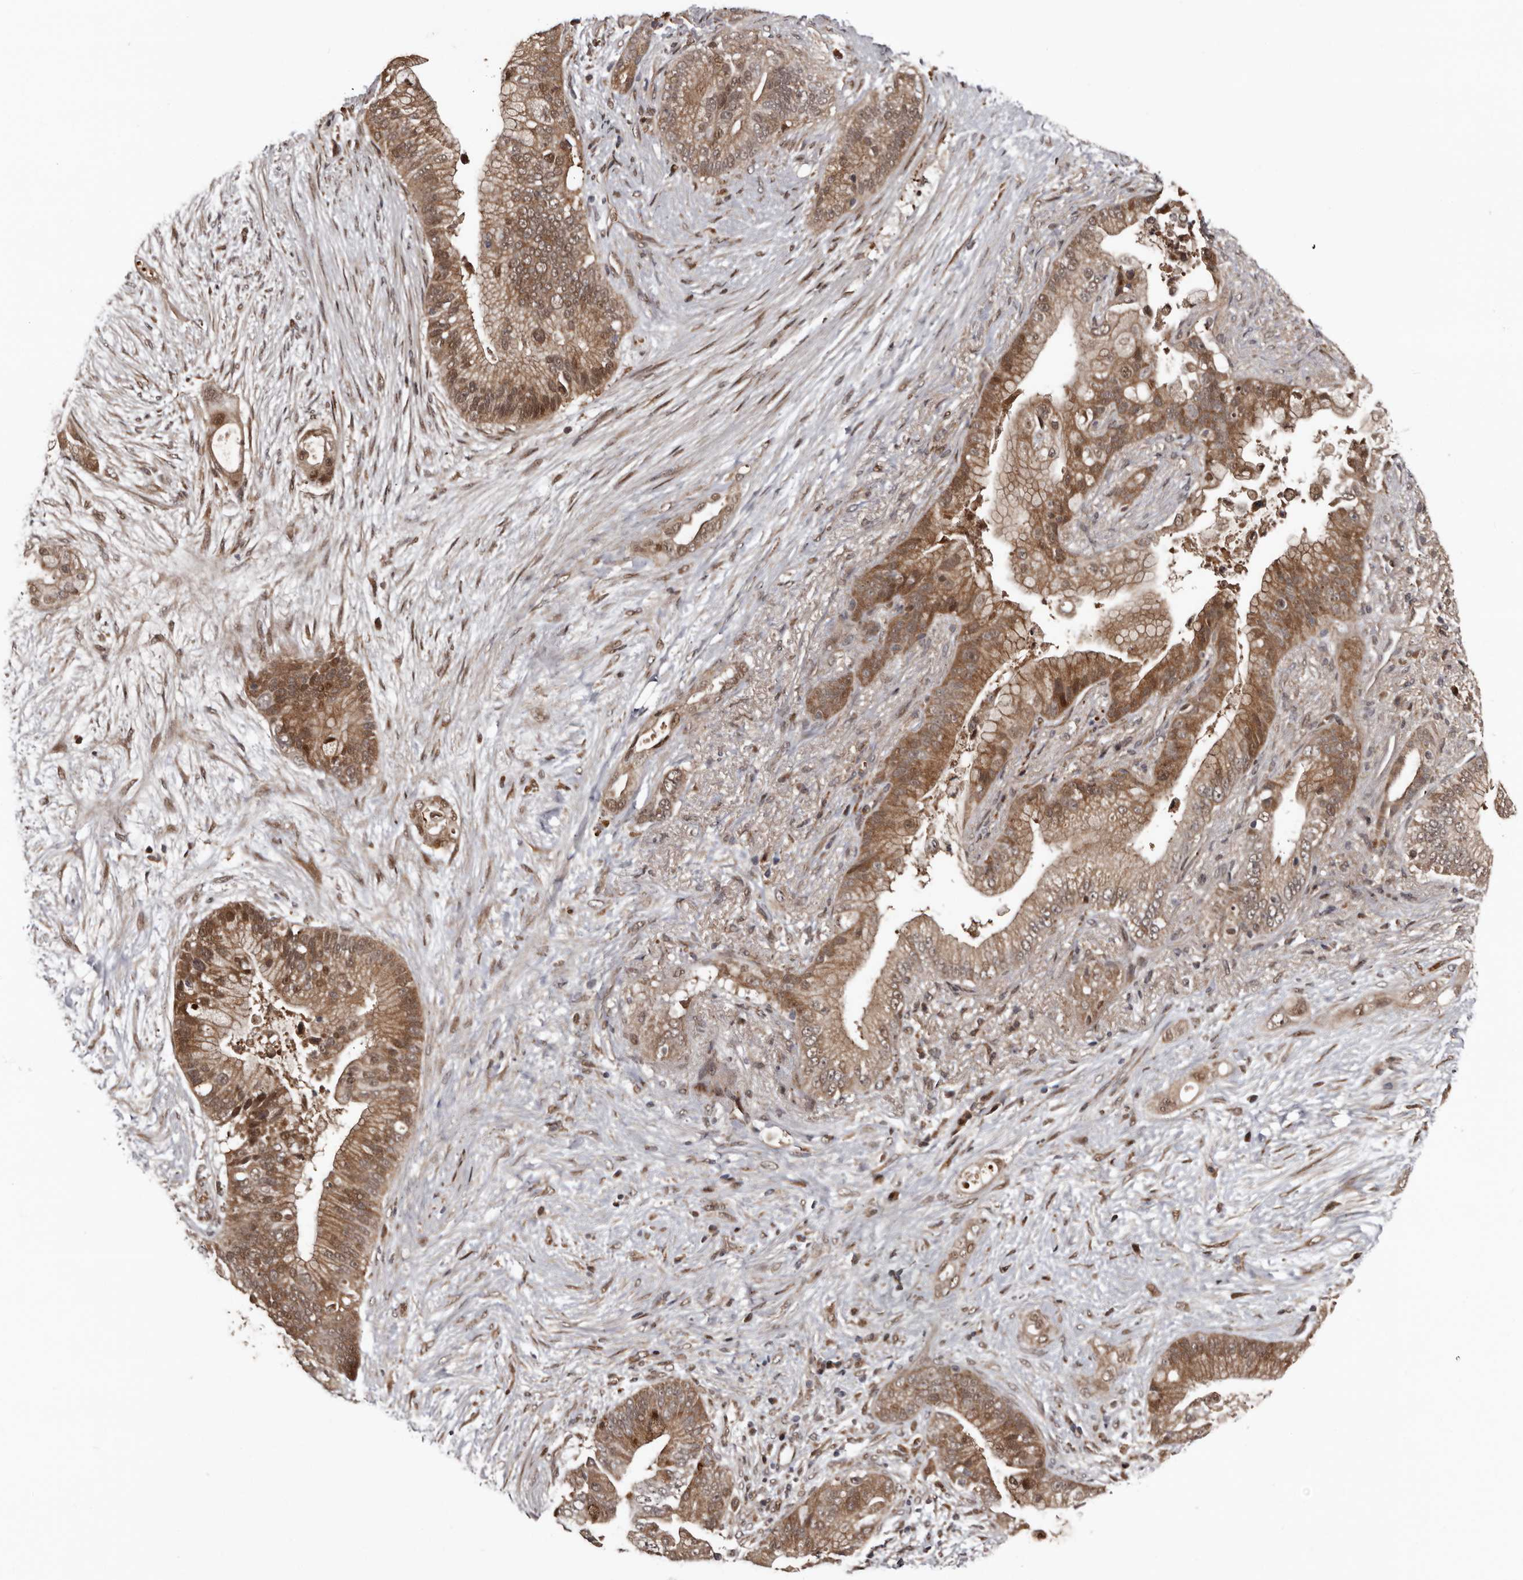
{"staining": {"intensity": "moderate", "quantity": ">75%", "location": "cytoplasmic/membranous,nuclear"}, "tissue": "pancreatic cancer", "cell_type": "Tumor cells", "image_type": "cancer", "snomed": [{"axis": "morphology", "description": "Adenocarcinoma, NOS"}, {"axis": "topography", "description": "Pancreas"}], "caption": "IHC image of neoplastic tissue: pancreatic cancer stained using immunohistochemistry reveals medium levels of moderate protein expression localized specifically in the cytoplasmic/membranous and nuclear of tumor cells, appearing as a cytoplasmic/membranous and nuclear brown color.", "gene": "SERTAD4", "patient": {"sex": "male", "age": 53}}